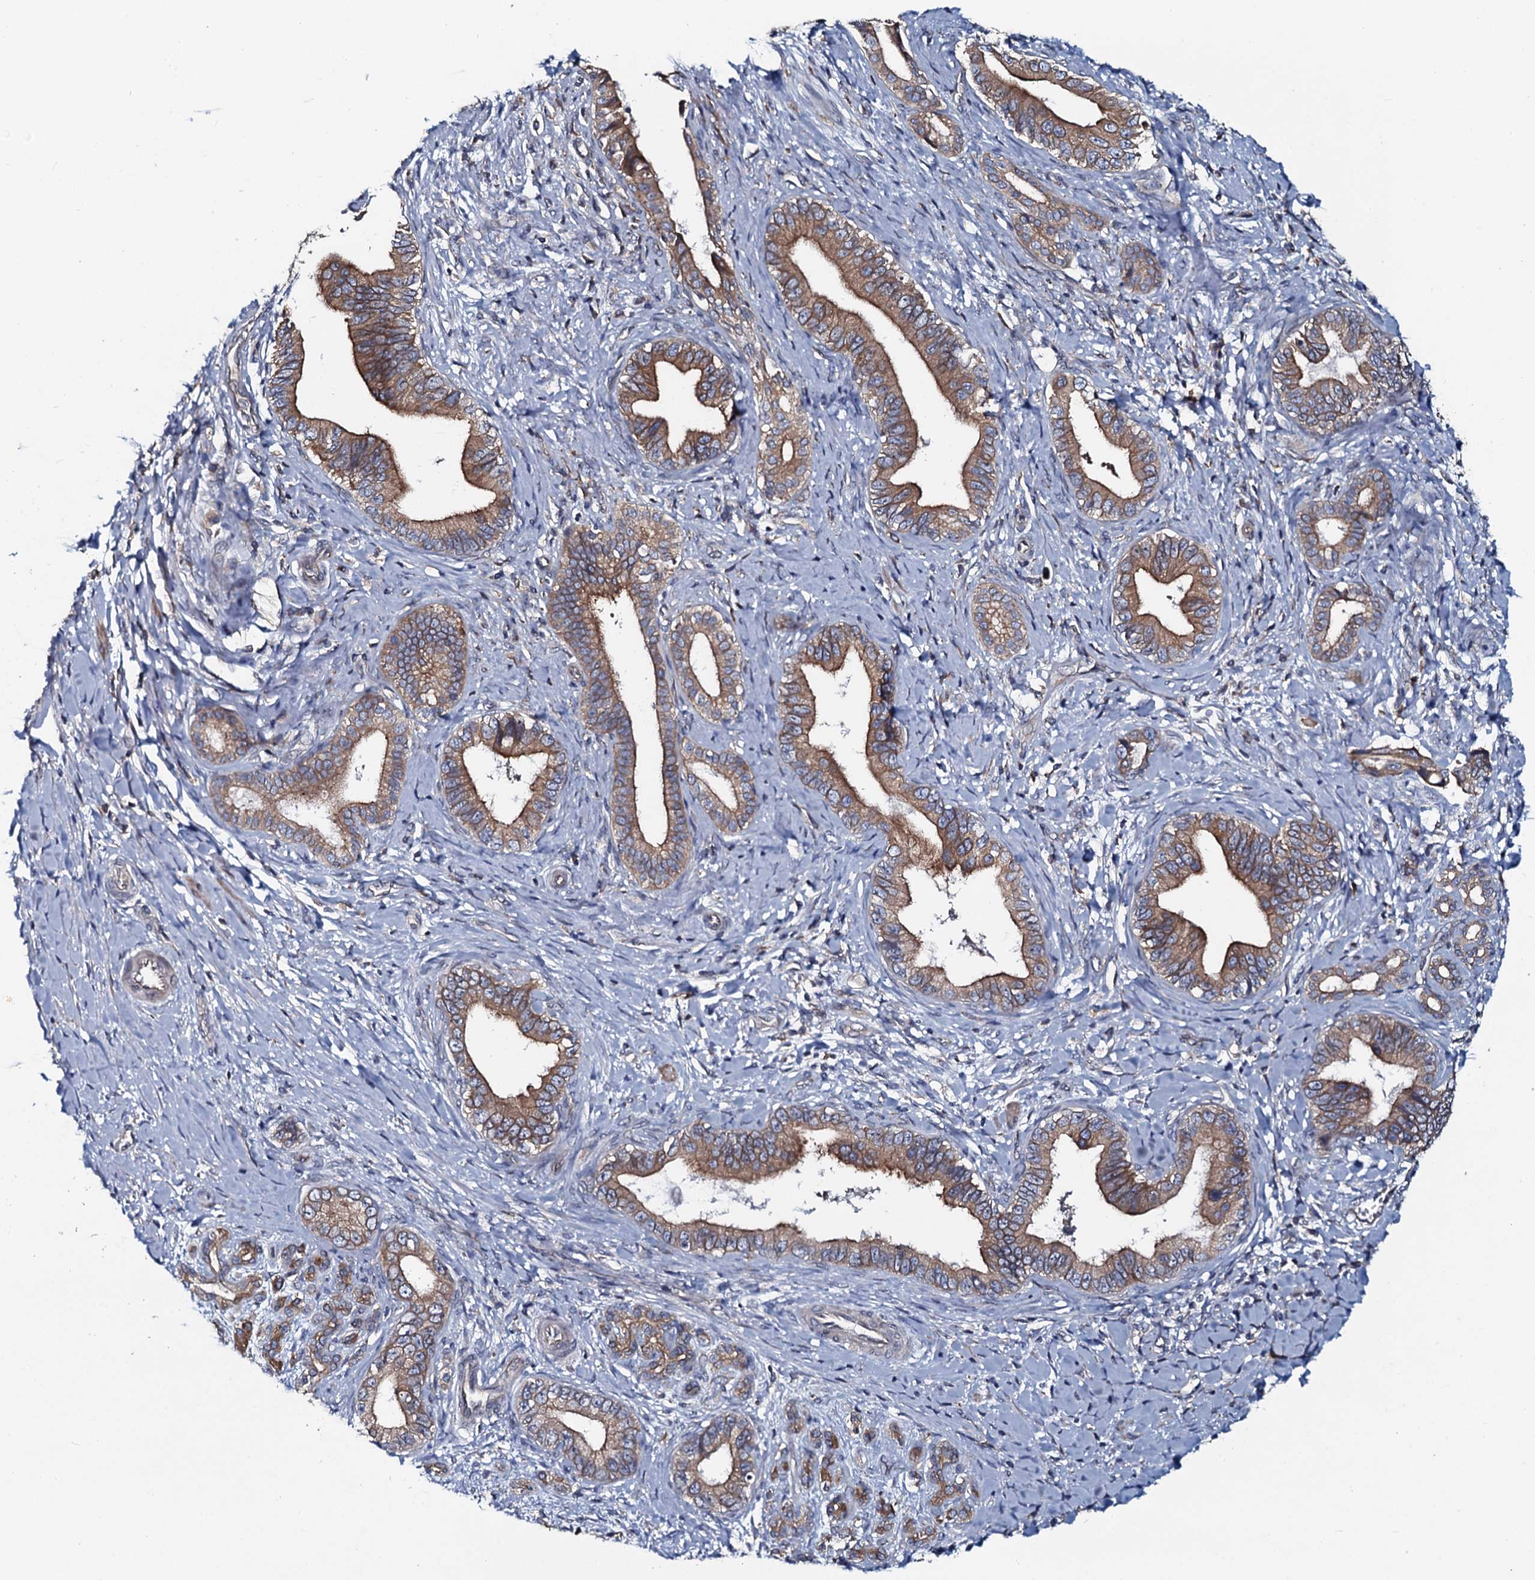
{"staining": {"intensity": "moderate", "quantity": ">75%", "location": "cytoplasmic/membranous"}, "tissue": "pancreatic cancer", "cell_type": "Tumor cells", "image_type": "cancer", "snomed": [{"axis": "morphology", "description": "Adenocarcinoma, NOS"}, {"axis": "topography", "description": "Pancreas"}], "caption": "This is a photomicrograph of IHC staining of pancreatic cancer, which shows moderate staining in the cytoplasmic/membranous of tumor cells.", "gene": "TMEM151A", "patient": {"sex": "female", "age": 55}}